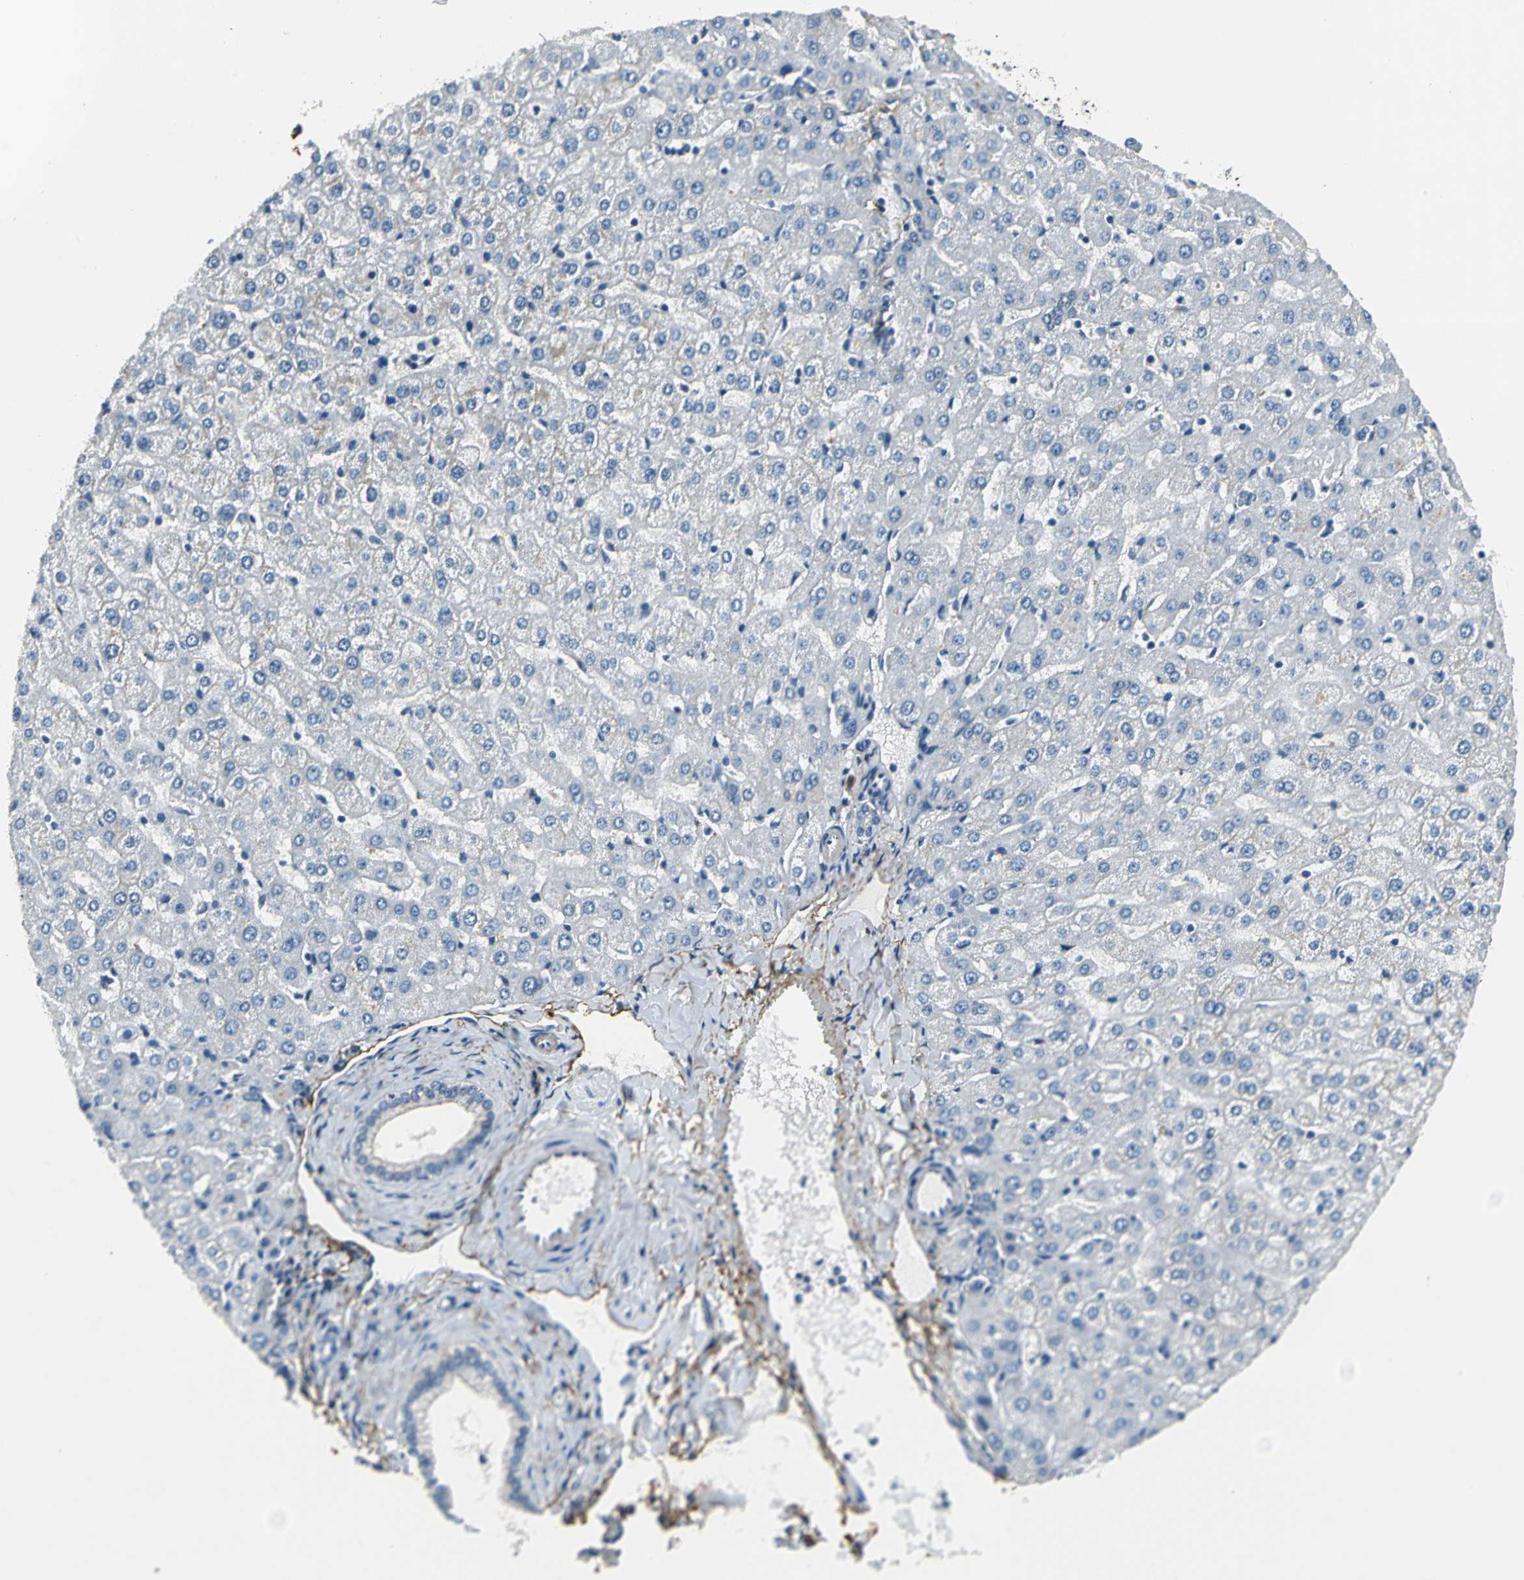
{"staining": {"intensity": "negative", "quantity": "none", "location": "none"}, "tissue": "liver", "cell_type": "Cholangiocytes", "image_type": "normal", "snomed": [{"axis": "morphology", "description": "Normal tissue, NOS"}, {"axis": "morphology", "description": "Fibrosis, NOS"}, {"axis": "topography", "description": "Liver"}], "caption": "The immunohistochemistry (IHC) image has no significant staining in cholangiocytes of liver. (Immunohistochemistry (ihc), brightfield microscopy, high magnification).", "gene": "SLC16A7", "patient": {"sex": "female", "age": 29}}